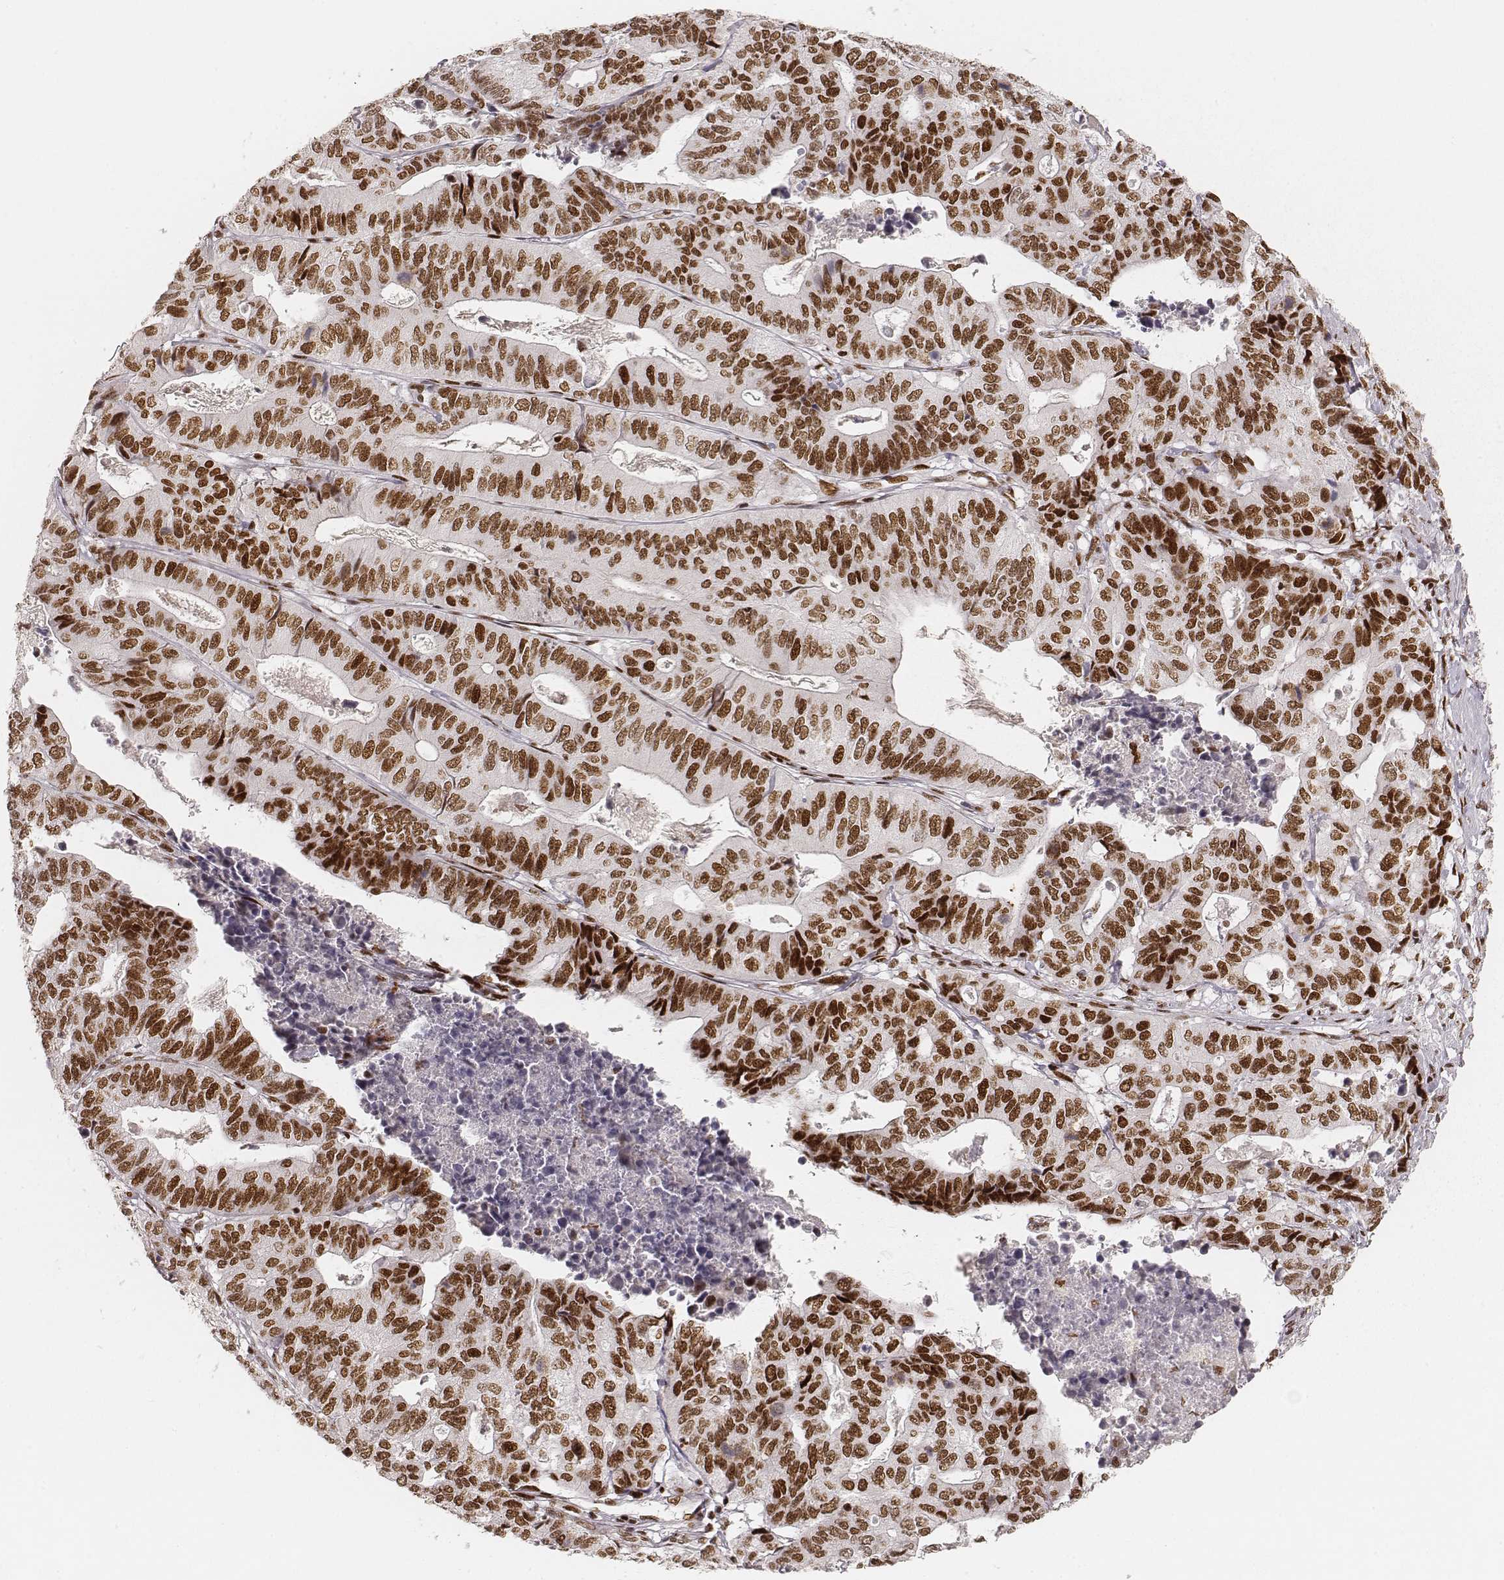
{"staining": {"intensity": "moderate", "quantity": ">75%", "location": "nuclear"}, "tissue": "stomach cancer", "cell_type": "Tumor cells", "image_type": "cancer", "snomed": [{"axis": "morphology", "description": "Adenocarcinoma, NOS"}, {"axis": "topography", "description": "Stomach, upper"}], "caption": "Brown immunohistochemical staining in human adenocarcinoma (stomach) reveals moderate nuclear expression in approximately >75% of tumor cells.", "gene": "HNRNPC", "patient": {"sex": "female", "age": 67}}